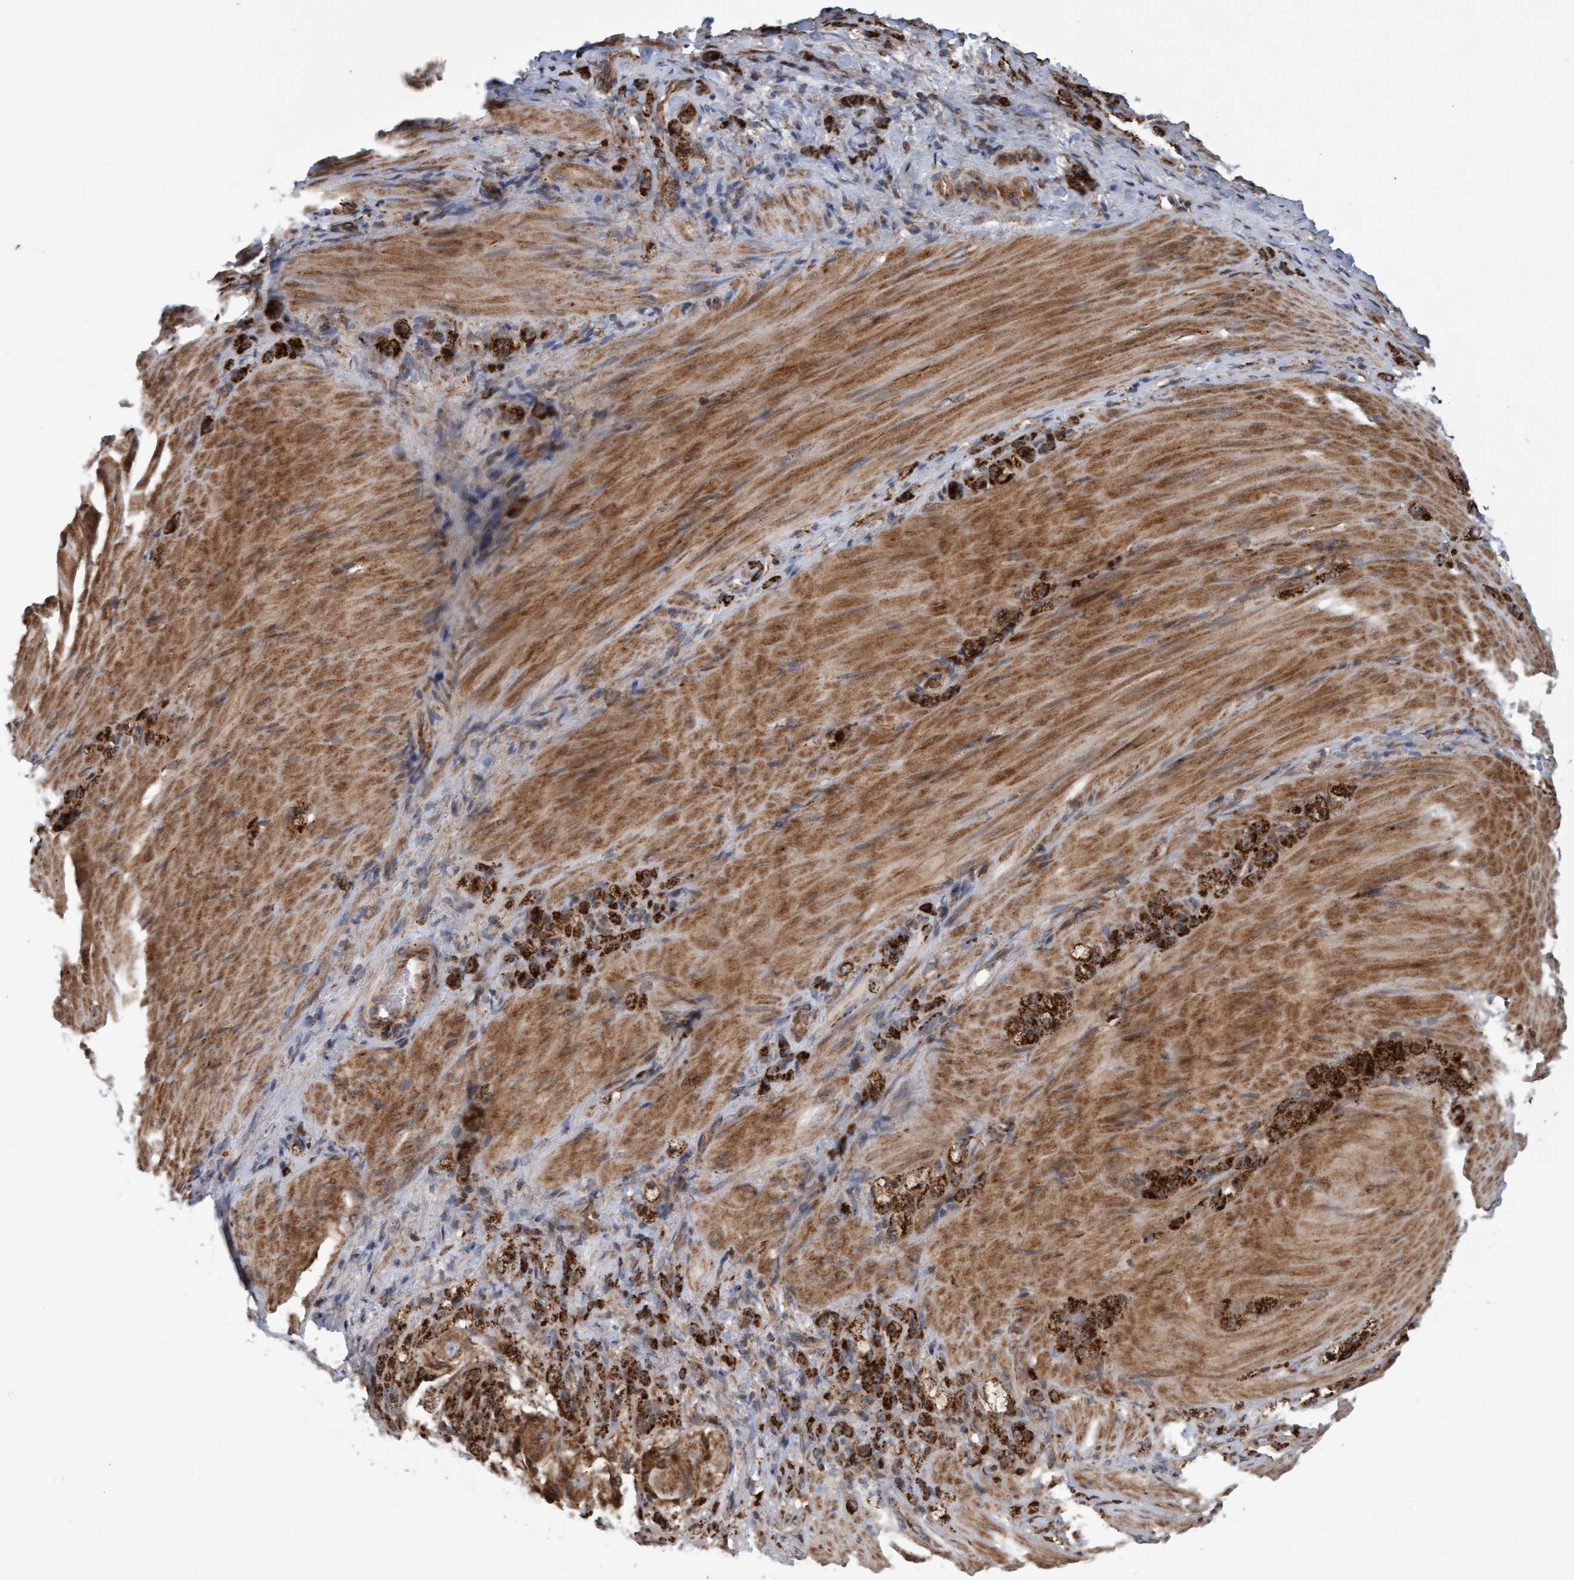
{"staining": {"intensity": "strong", "quantity": ">75%", "location": "cytoplasmic/membranous"}, "tissue": "stomach cancer", "cell_type": "Tumor cells", "image_type": "cancer", "snomed": [{"axis": "morphology", "description": "Normal tissue, NOS"}, {"axis": "morphology", "description": "Adenocarcinoma, NOS"}, {"axis": "topography", "description": "Stomach"}], "caption": "Immunohistochemistry (DAB (3,3'-diaminobenzidine)) staining of human stomach adenocarcinoma exhibits strong cytoplasmic/membranous protein staining in about >75% of tumor cells.", "gene": "PECR", "patient": {"sex": "male", "age": 82}}